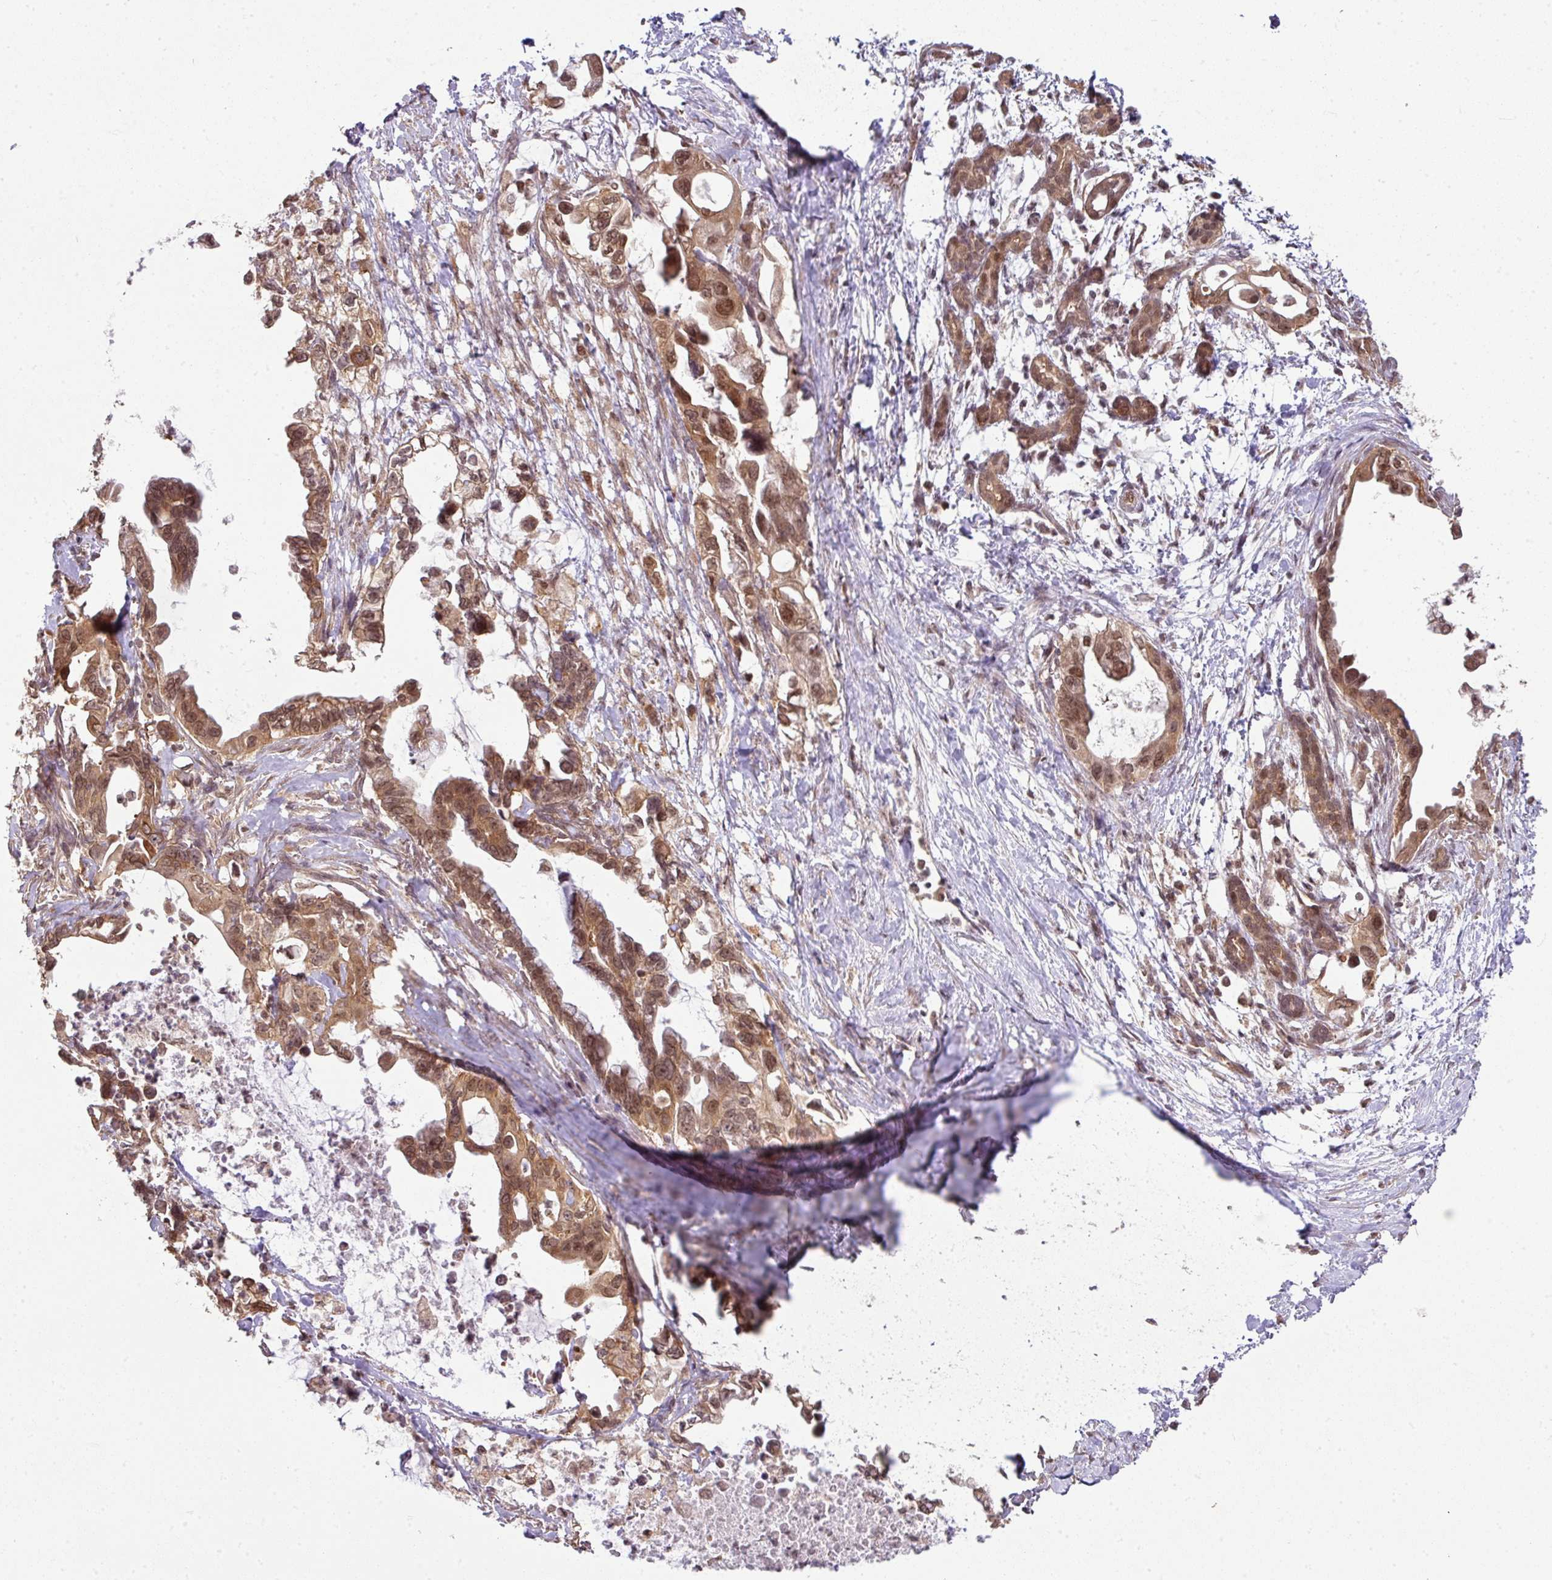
{"staining": {"intensity": "moderate", "quantity": ">75%", "location": "cytoplasmic/membranous,nuclear"}, "tissue": "pancreatic cancer", "cell_type": "Tumor cells", "image_type": "cancer", "snomed": [{"axis": "morphology", "description": "Adenocarcinoma, NOS"}, {"axis": "topography", "description": "Pancreas"}], "caption": "Moderate cytoplasmic/membranous and nuclear positivity for a protein is appreciated in approximately >75% of tumor cells of adenocarcinoma (pancreatic) using immunohistochemistry (IHC).", "gene": "ANKRD18A", "patient": {"sex": "male", "age": 61}}